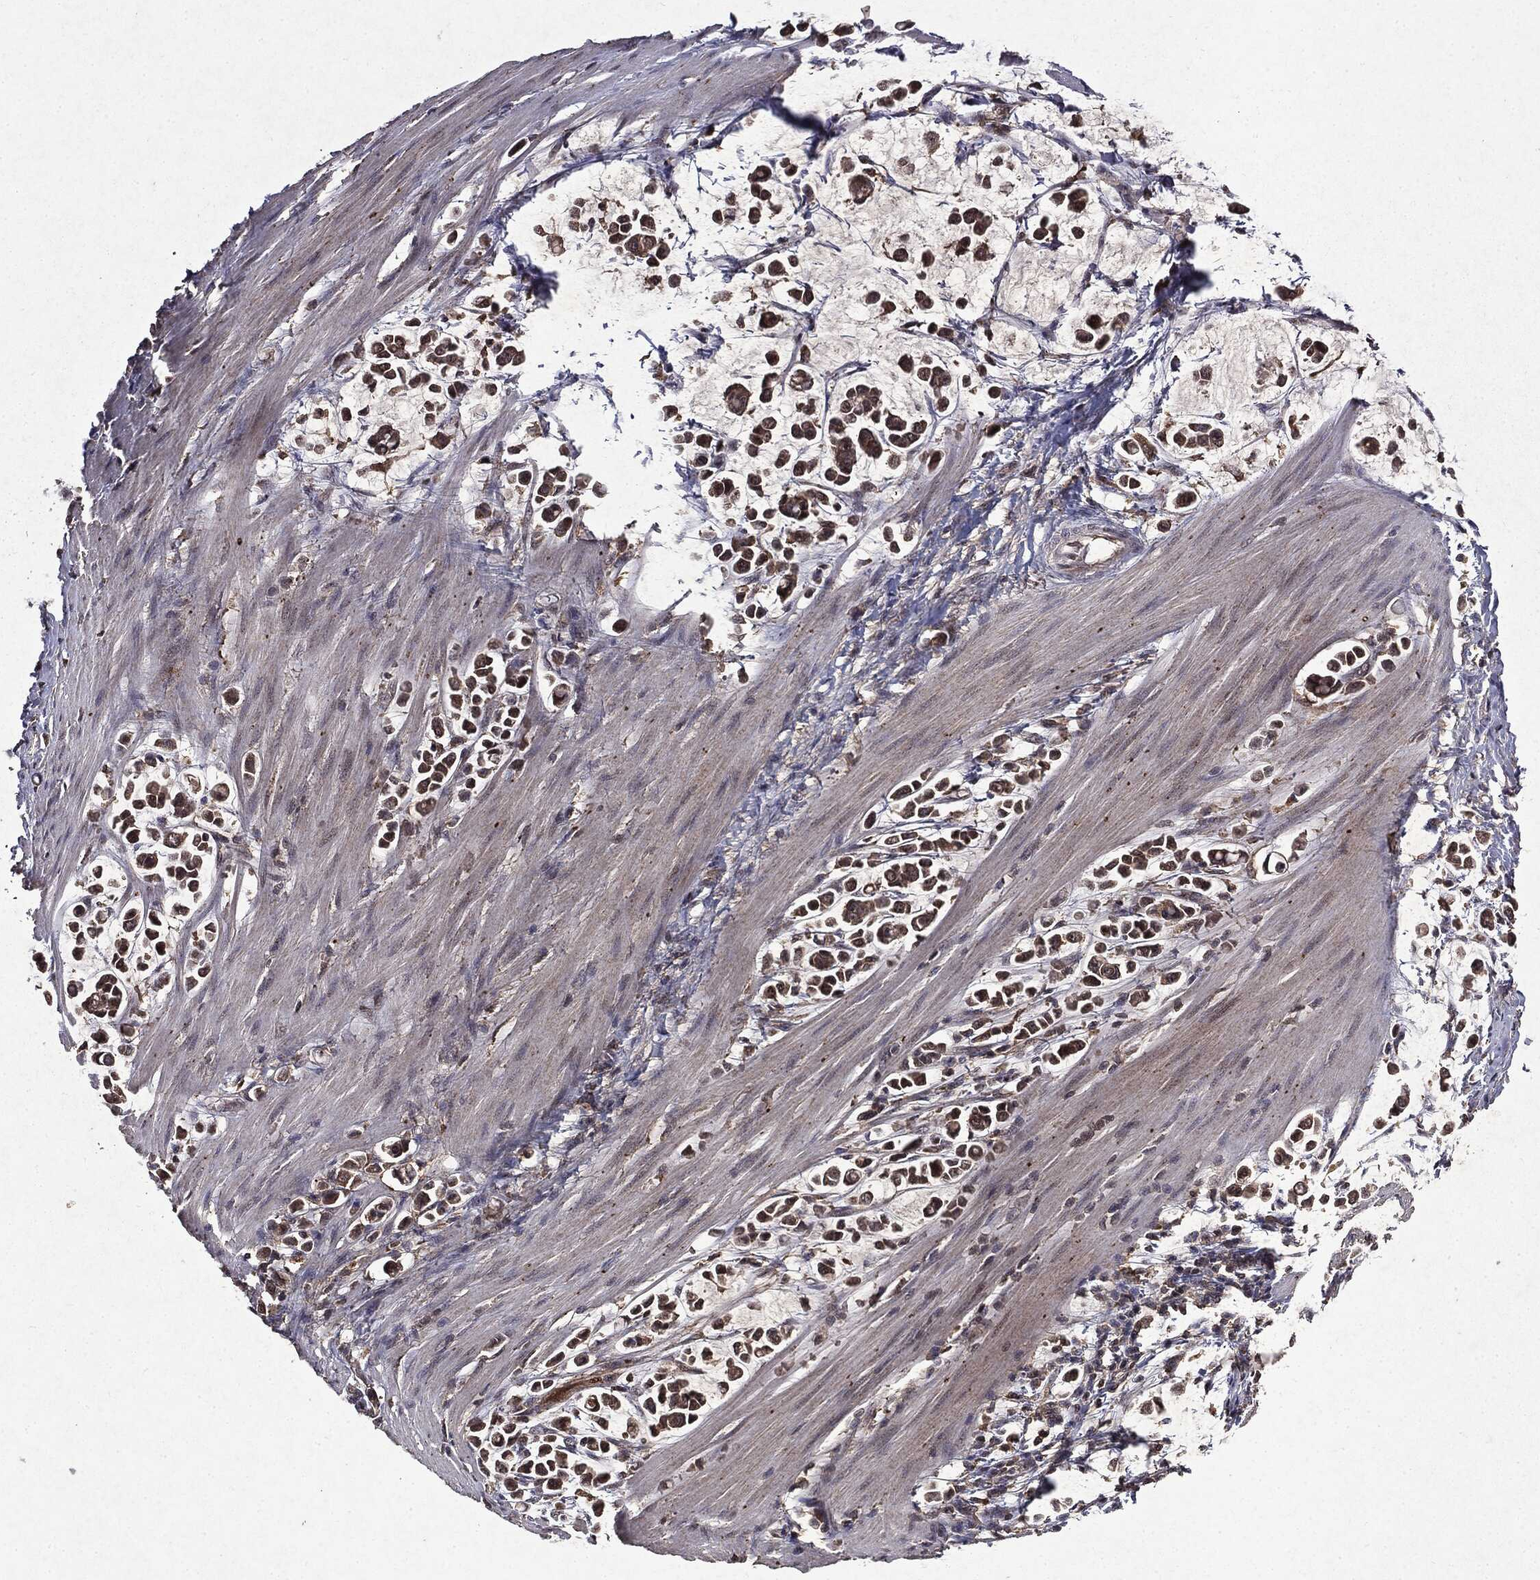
{"staining": {"intensity": "weak", "quantity": ">75%", "location": "cytoplasmic/membranous"}, "tissue": "stomach cancer", "cell_type": "Tumor cells", "image_type": "cancer", "snomed": [{"axis": "morphology", "description": "Adenocarcinoma, NOS"}, {"axis": "topography", "description": "Stomach"}], "caption": "Protein expression analysis of human adenocarcinoma (stomach) reveals weak cytoplasmic/membranous positivity in approximately >75% of tumor cells.", "gene": "MTOR", "patient": {"sex": "male", "age": 82}}